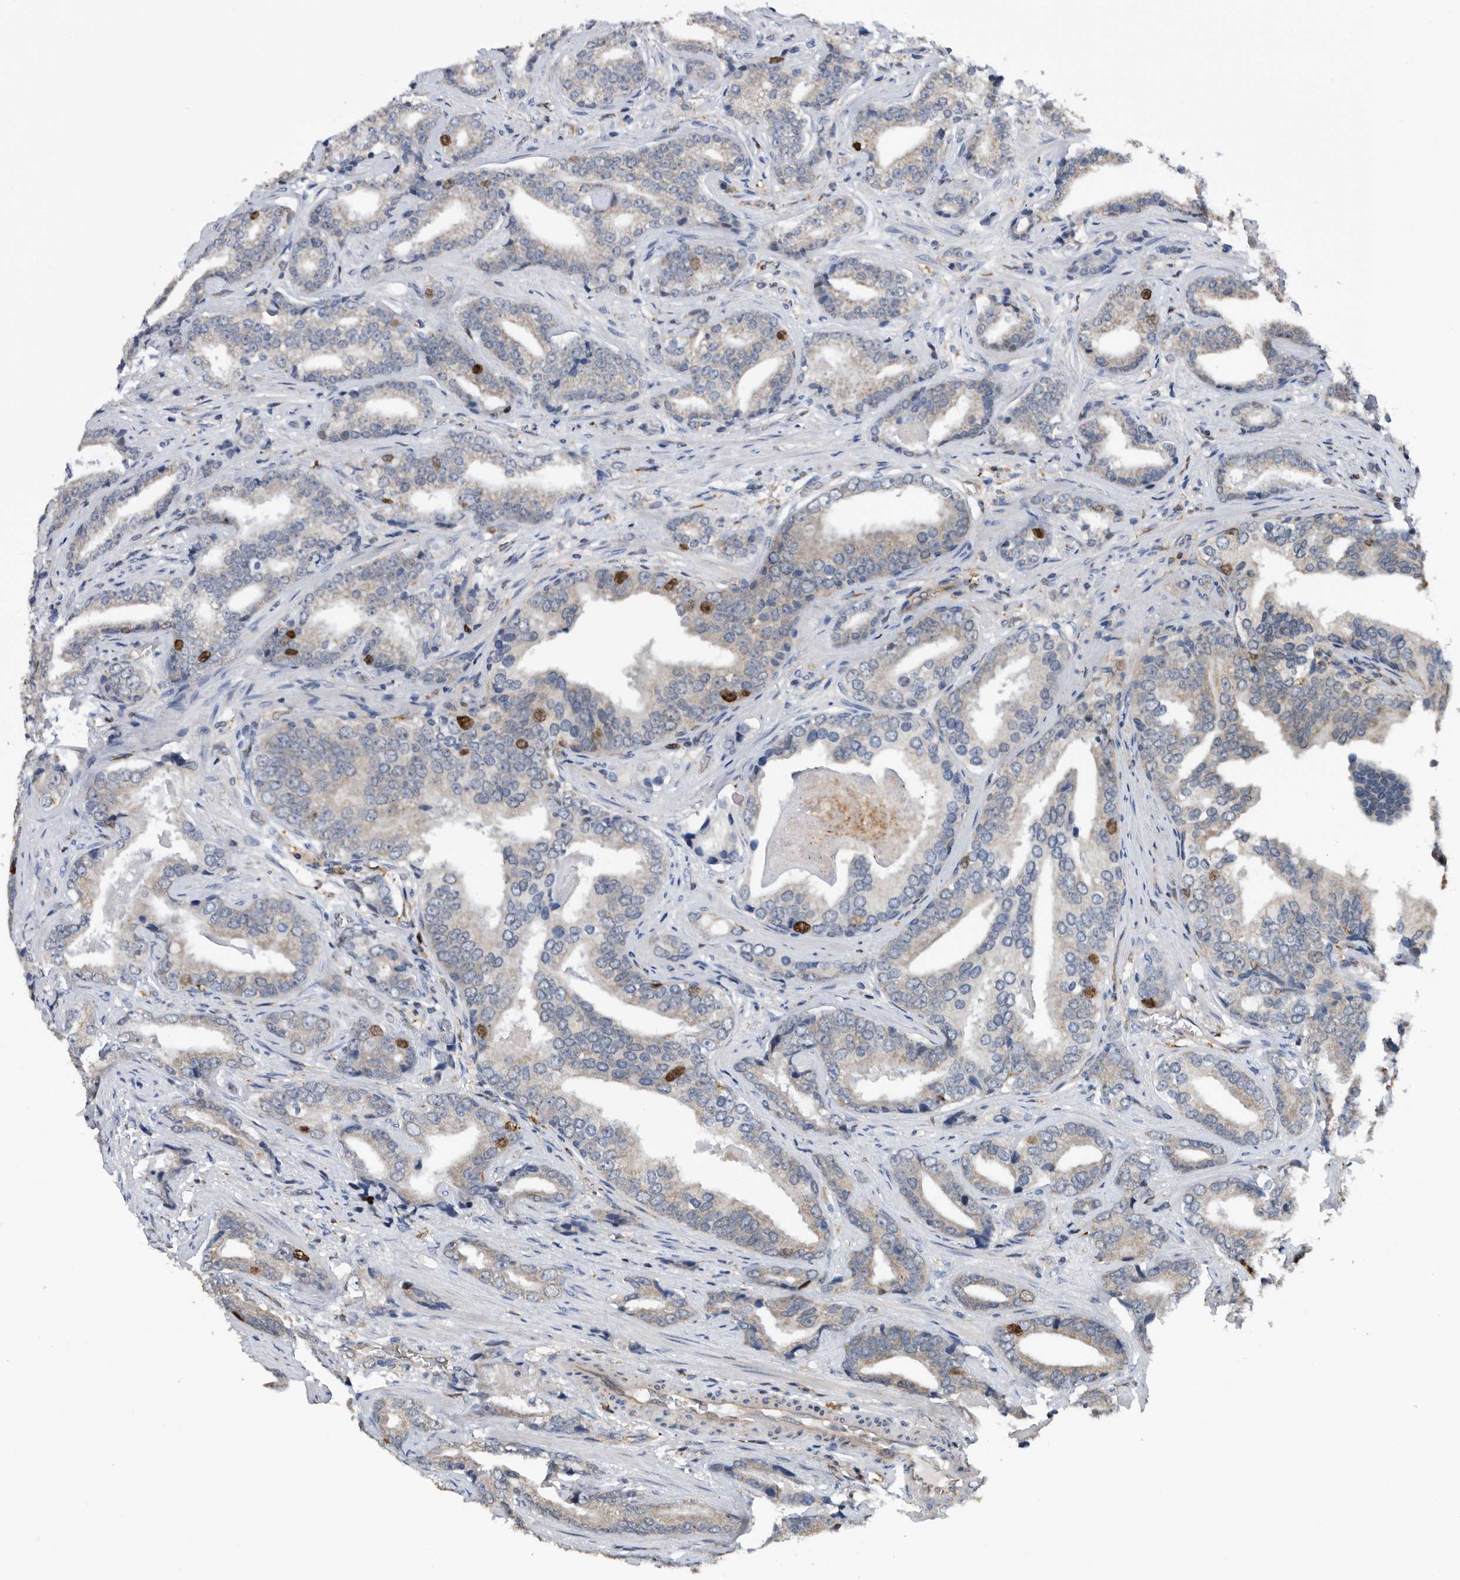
{"staining": {"intensity": "strong", "quantity": "<25%", "location": "cytoplasmic/membranous,nuclear"}, "tissue": "prostate cancer", "cell_type": "Tumor cells", "image_type": "cancer", "snomed": [{"axis": "morphology", "description": "Adenocarcinoma, Low grade"}, {"axis": "topography", "description": "Prostate"}], "caption": "Immunohistochemistry (IHC) staining of adenocarcinoma (low-grade) (prostate), which exhibits medium levels of strong cytoplasmic/membranous and nuclear staining in approximately <25% of tumor cells indicating strong cytoplasmic/membranous and nuclear protein expression. The staining was performed using DAB (brown) for protein detection and nuclei were counterstained in hematoxylin (blue).", "gene": "ATAD2", "patient": {"sex": "male", "age": 67}}